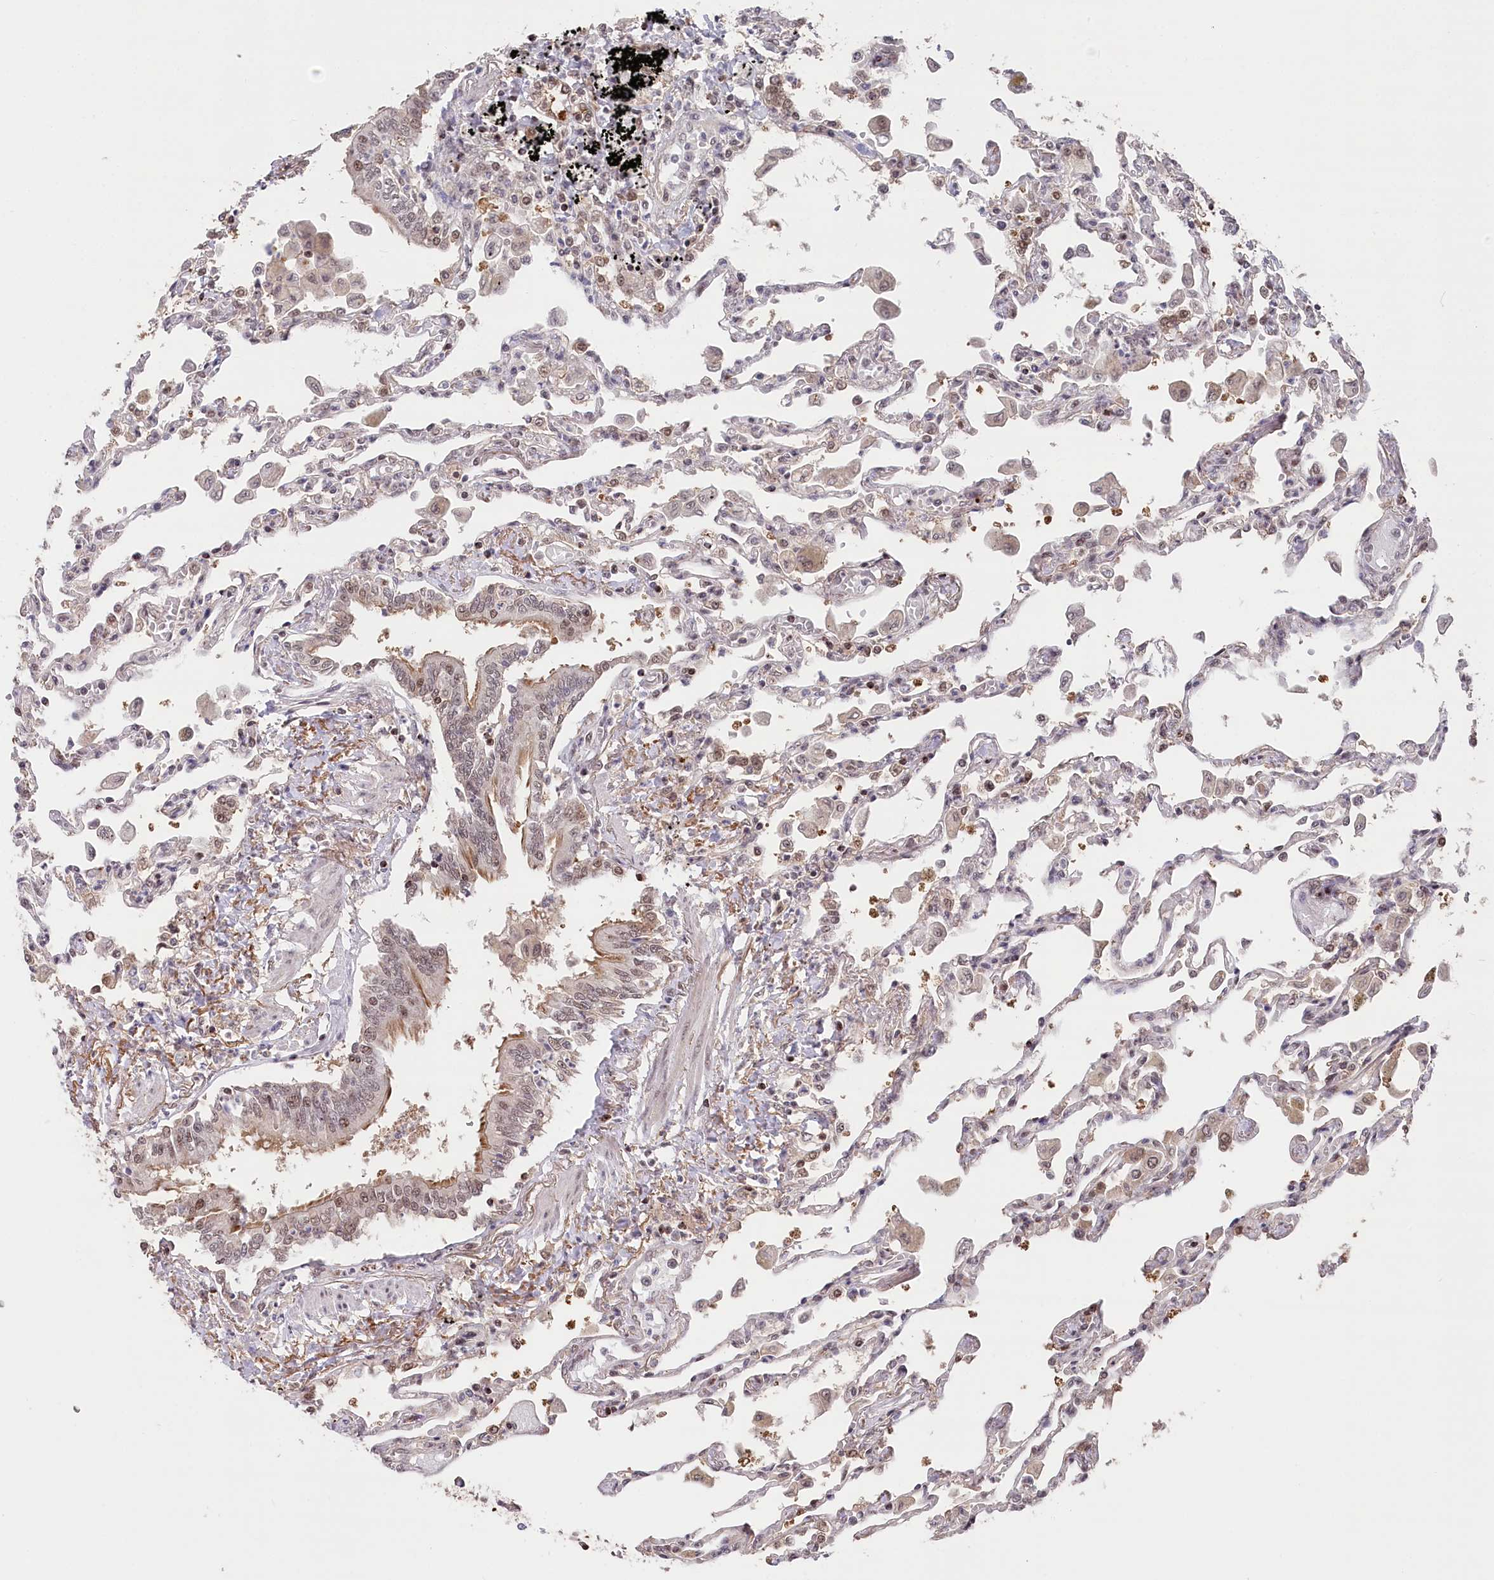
{"staining": {"intensity": "moderate", "quantity": "25%-75%", "location": "cytoplasmic/membranous,nuclear"}, "tissue": "lung", "cell_type": "Alveolar cells", "image_type": "normal", "snomed": [{"axis": "morphology", "description": "Normal tissue, NOS"}, {"axis": "topography", "description": "Bronchus"}, {"axis": "topography", "description": "Lung"}], "caption": "Alveolar cells show medium levels of moderate cytoplasmic/membranous,nuclear positivity in approximately 25%-75% of cells in benign human lung.", "gene": "CCSER2", "patient": {"sex": "female", "age": 49}}